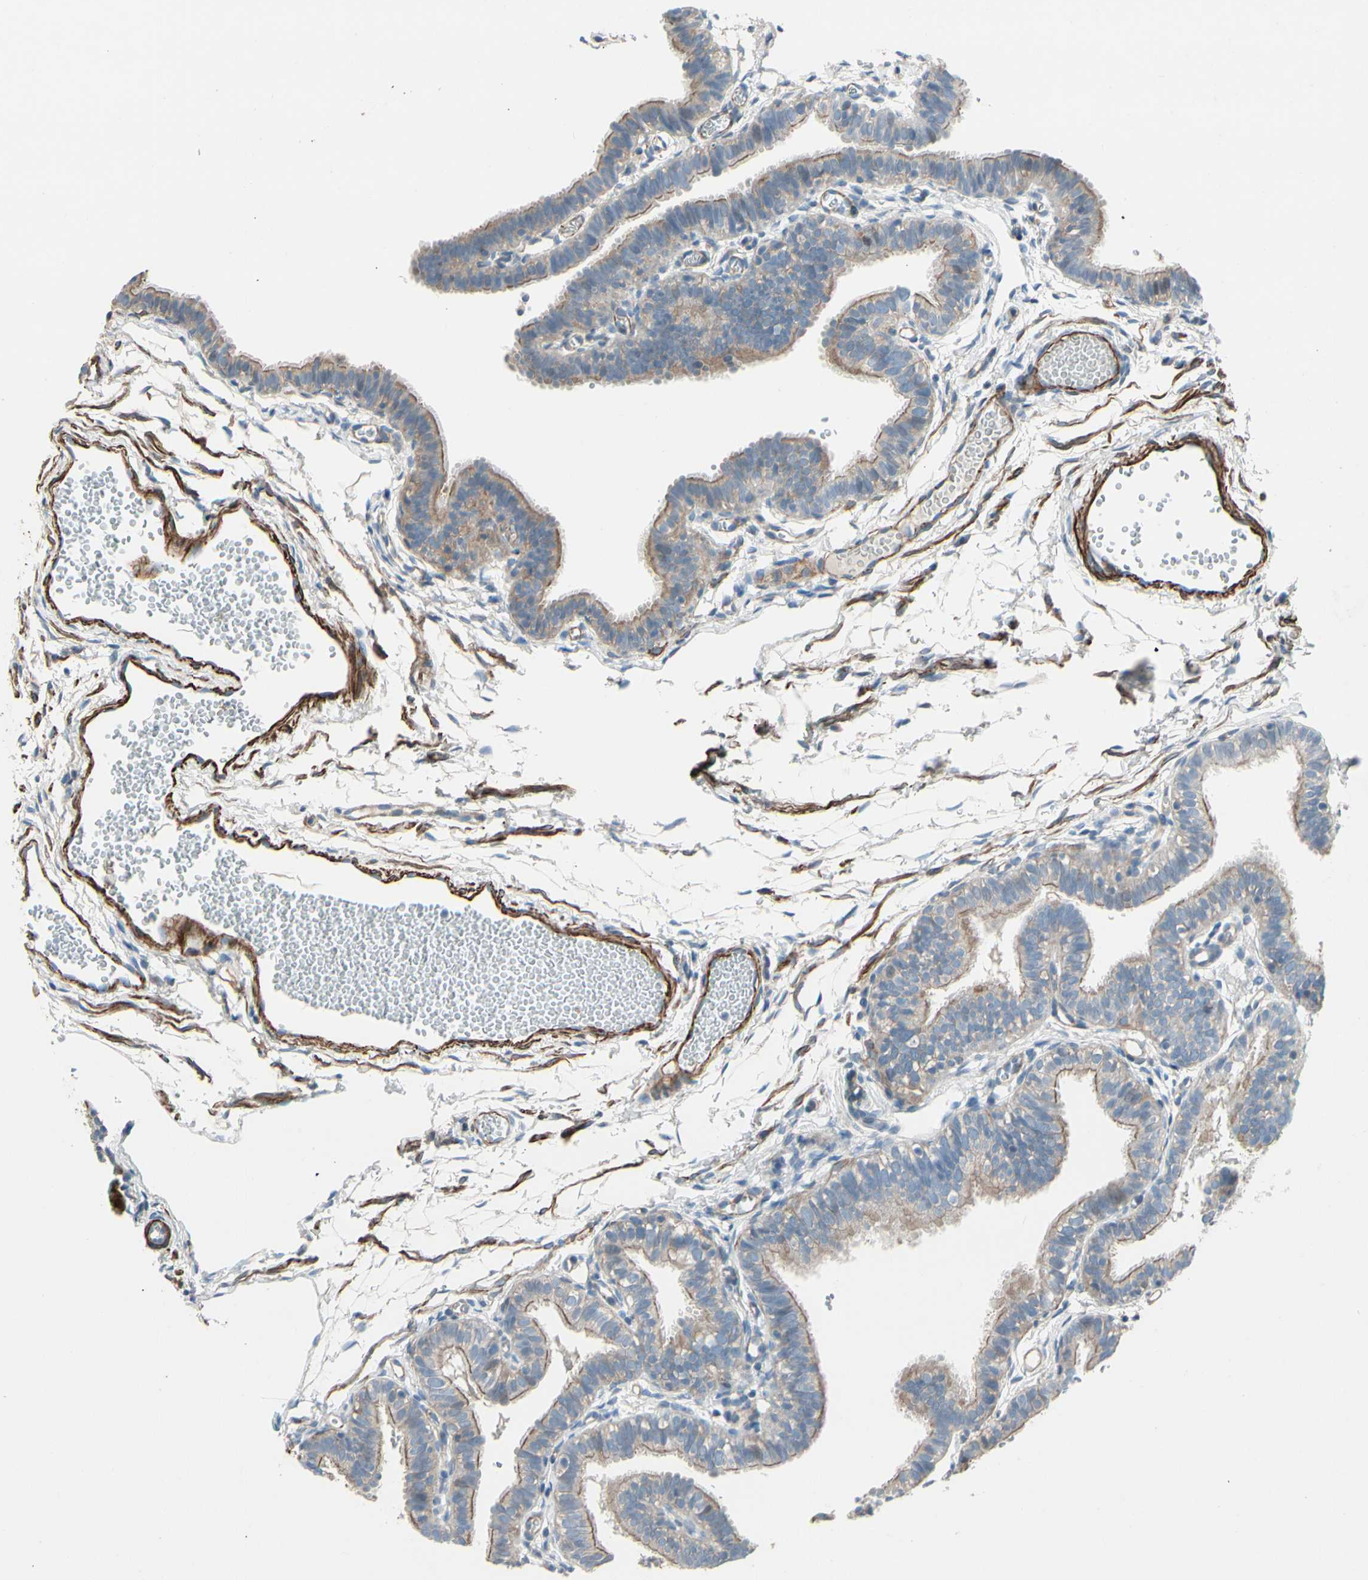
{"staining": {"intensity": "moderate", "quantity": "<25%", "location": "cytoplasmic/membranous"}, "tissue": "fallopian tube", "cell_type": "Glandular cells", "image_type": "normal", "snomed": [{"axis": "morphology", "description": "Normal tissue, NOS"}, {"axis": "topography", "description": "Fallopian tube"}, {"axis": "topography", "description": "Placenta"}], "caption": "Human fallopian tube stained for a protein (brown) demonstrates moderate cytoplasmic/membranous positive expression in about <25% of glandular cells.", "gene": "TPM1", "patient": {"sex": "female", "age": 34}}